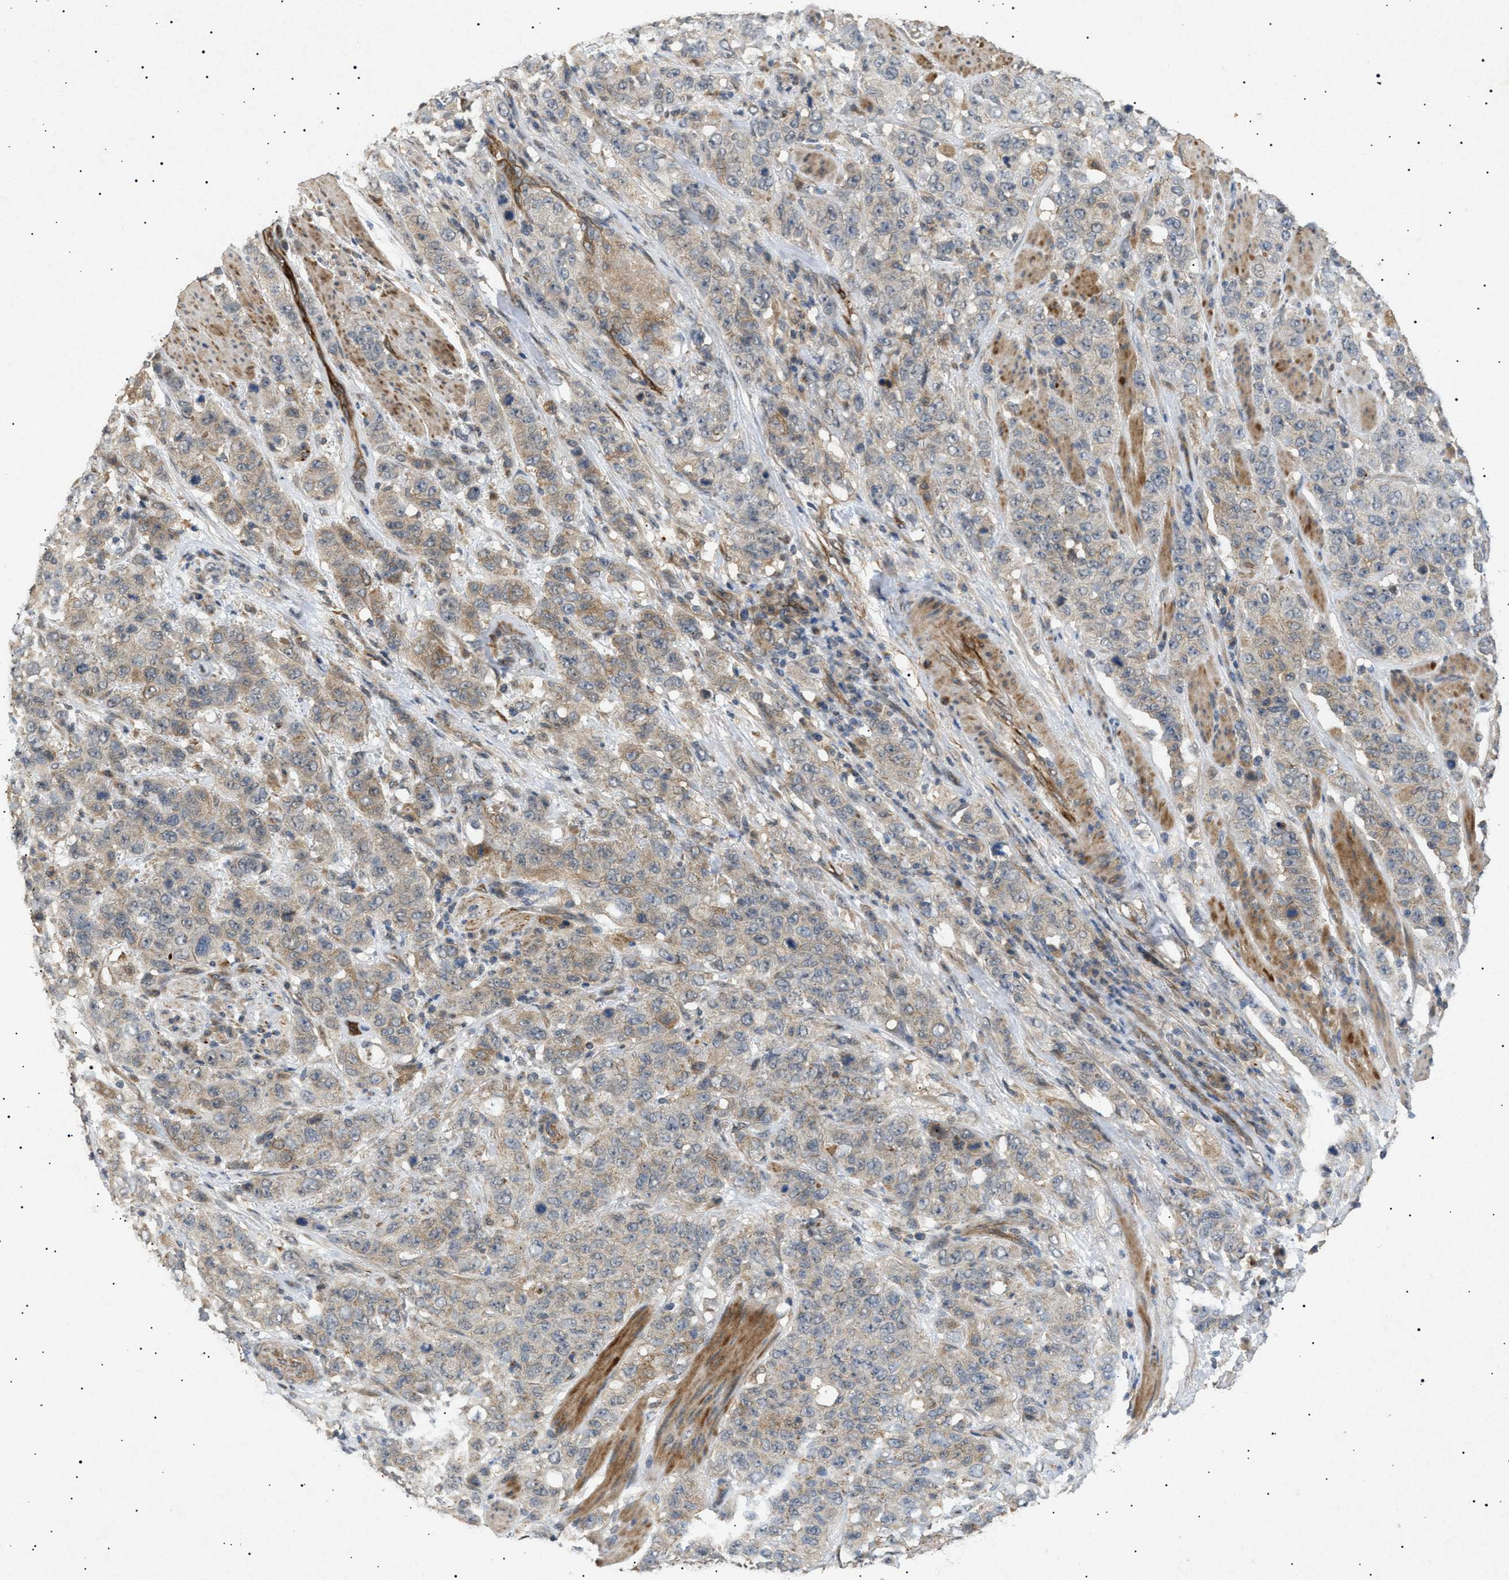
{"staining": {"intensity": "weak", "quantity": "<25%", "location": "cytoplasmic/membranous"}, "tissue": "stomach cancer", "cell_type": "Tumor cells", "image_type": "cancer", "snomed": [{"axis": "morphology", "description": "Adenocarcinoma, NOS"}, {"axis": "topography", "description": "Stomach"}], "caption": "An image of stomach cancer (adenocarcinoma) stained for a protein exhibits no brown staining in tumor cells. (DAB (3,3'-diaminobenzidine) IHC with hematoxylin counter stain).", "gene": "SIRT5", "patient": {"sex": "male", "age": 48}}